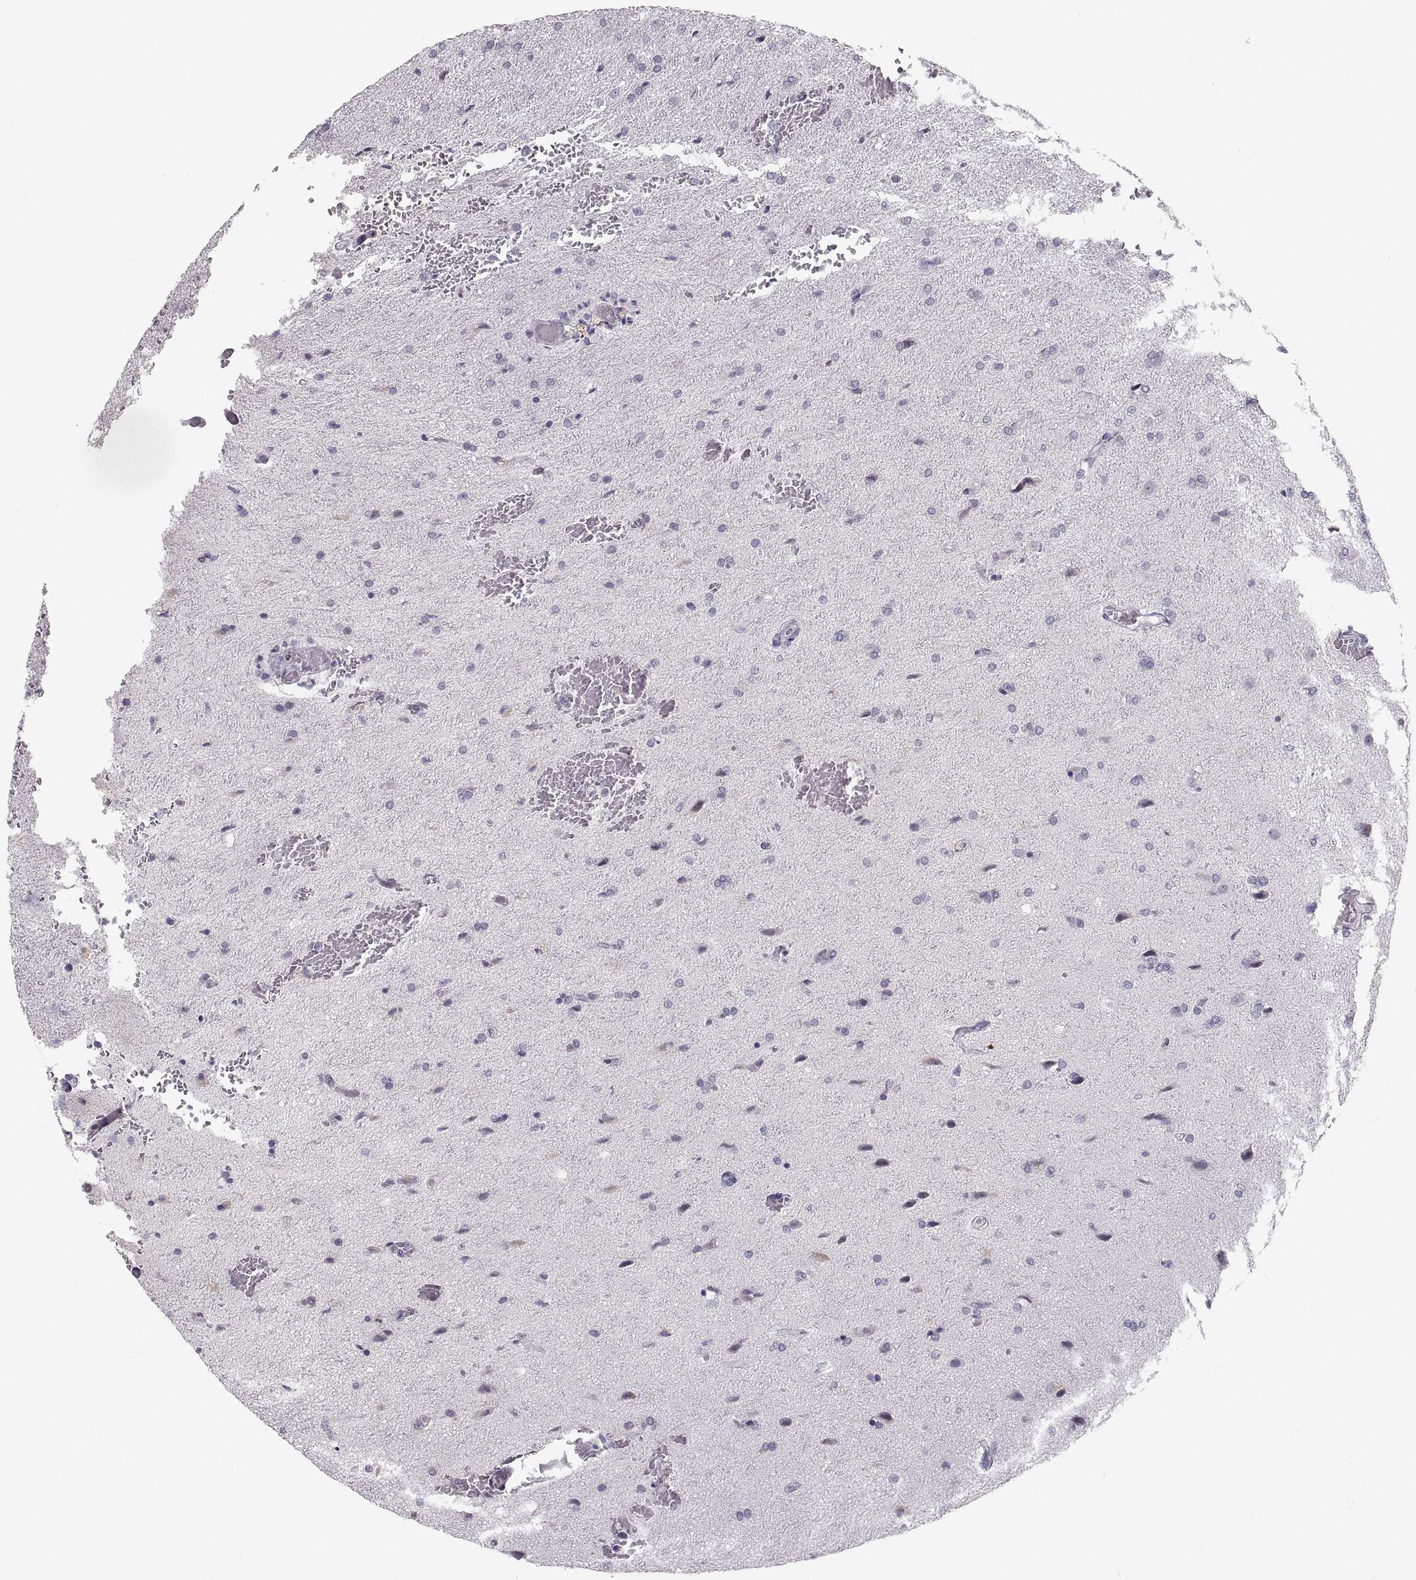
{"staining": {"intensity": "negative", "quantity": "none", "location": "none"}, "tissue": "glioma", "cell_type": "Tumor cells", "image_type": "cancer", "snomed": [{"axis": "morphology", "description": "Glioma, malignant, High grade"}, {"axis": "topography", "description": "Brain"}], "caption": "There is no significant staining in tumor cells of glioma.", "gene": "ZNF185", "patient": {"sex": "male", "age": 68}}